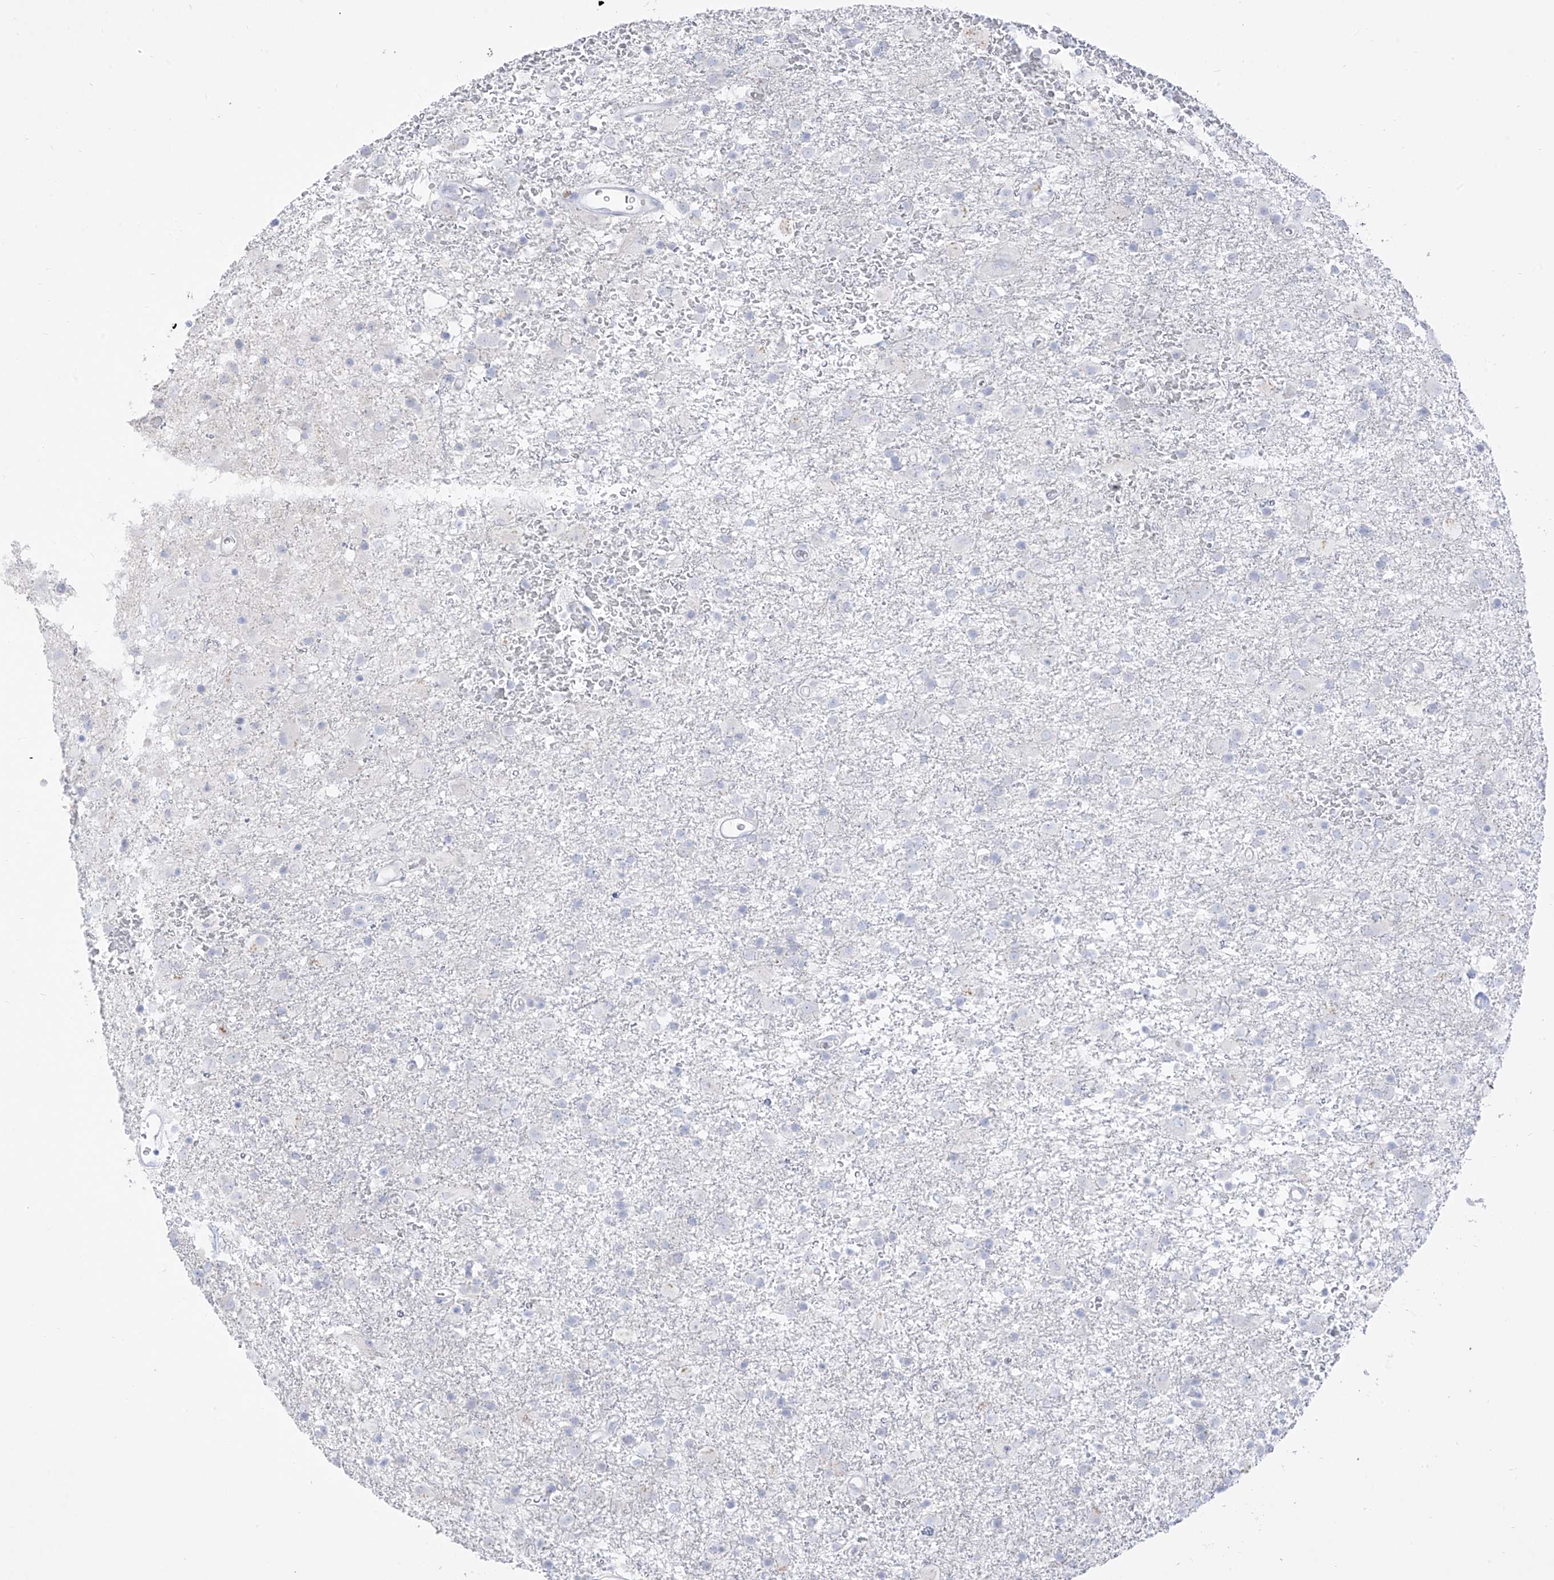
{"staining": {"intensity": "negative", "quantity": "none", "location": "none"}, "tissue": "glioma", "cell_type": "Tumor cells", "image_type": "cancer", "snomed": [{"axis": "morphology", "description": "Glioma, malignant, Low grade"}, {"axis": "topography", "description": "Brain"}], "caption": "A histopathology image of glioma stained for a protein demonstrates no brown staining in tumor cells.", "gene": "TGM4", "patient": {"sex": "male", "age": 65}}